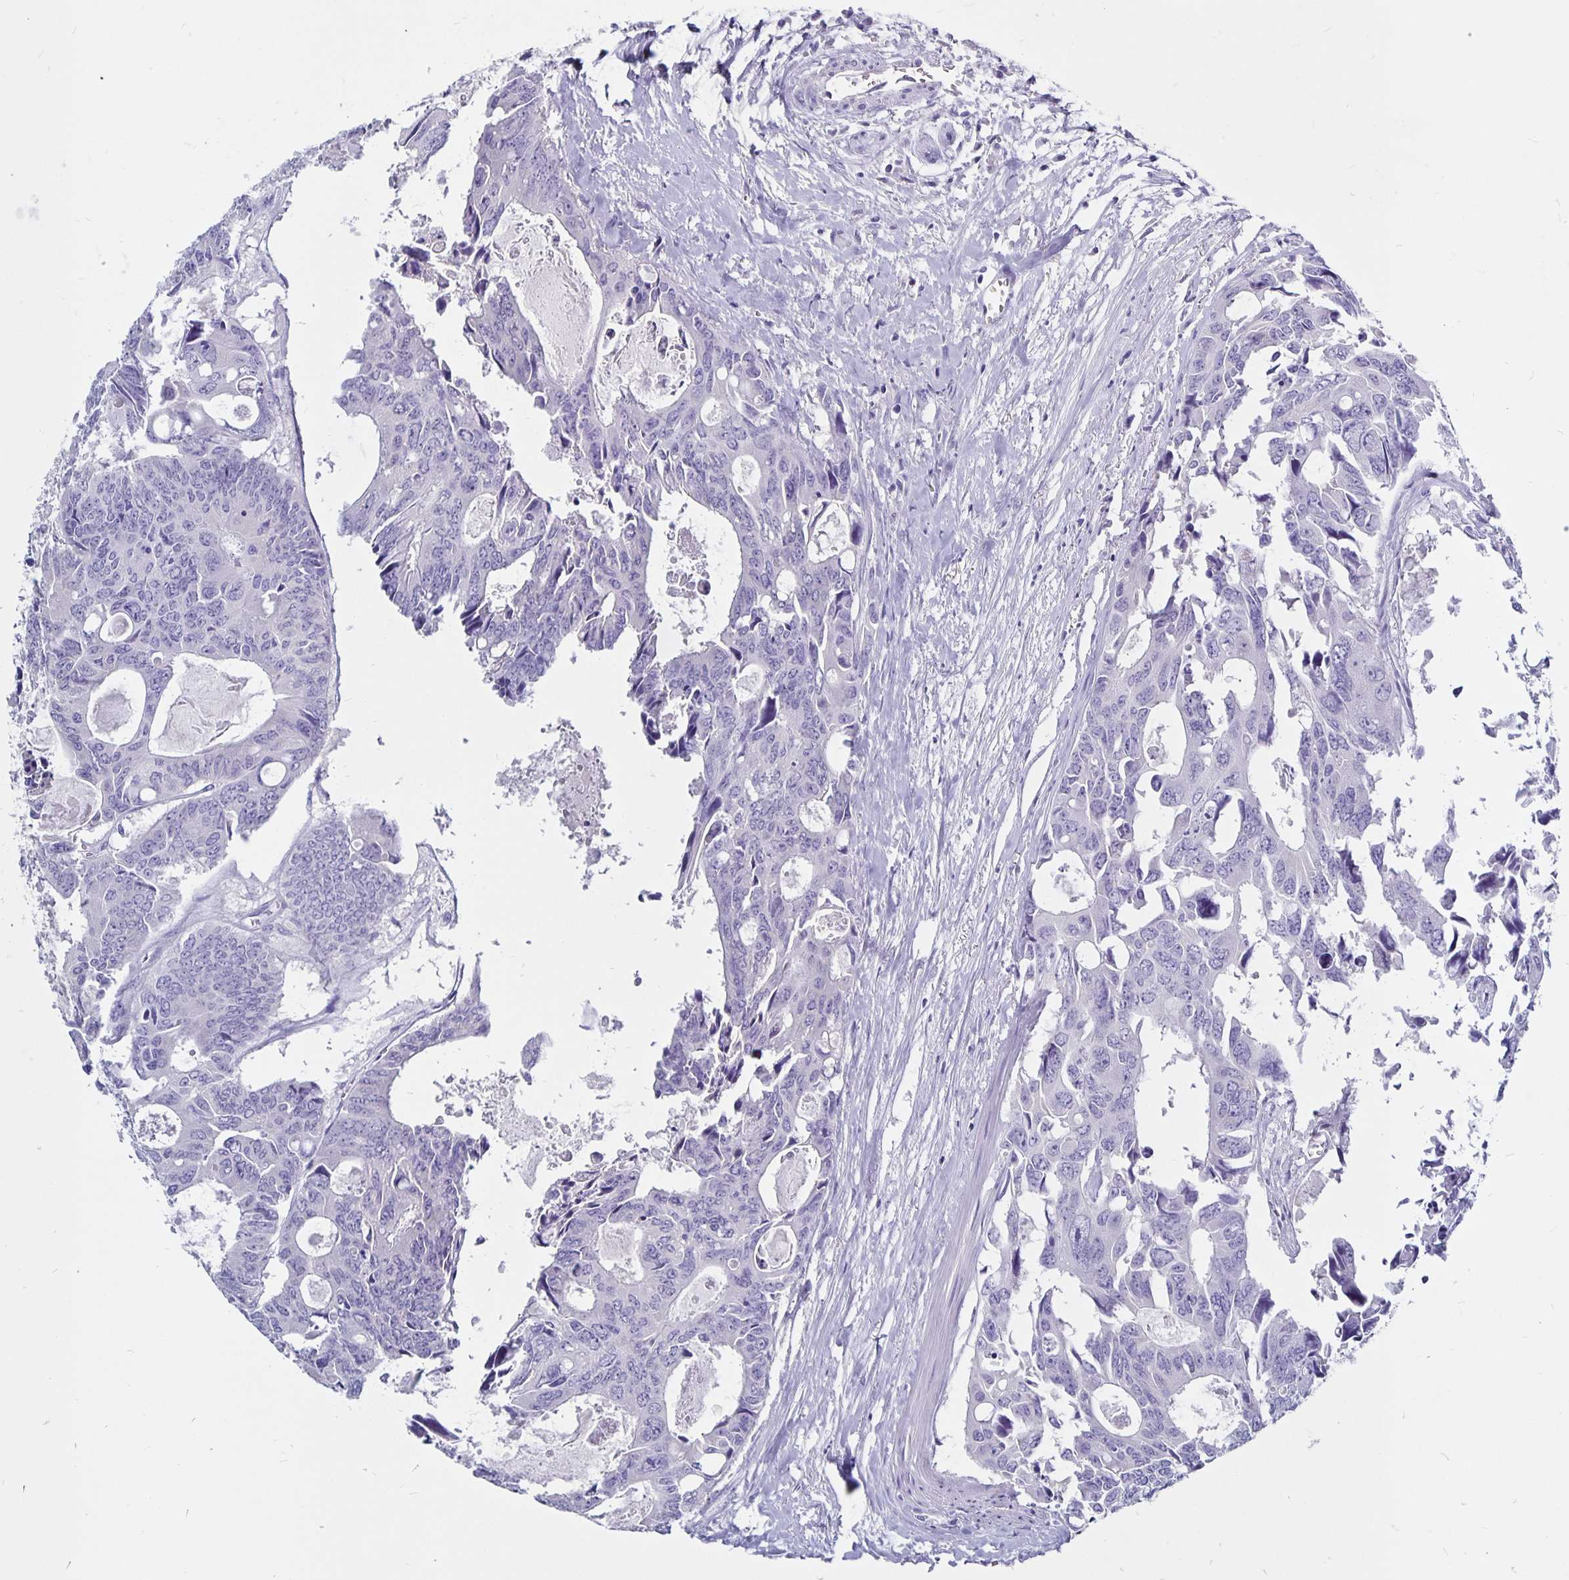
{"staining": {"intensity": "negative", "quantity": "none", "location": "none"}, "tissue": "colorectal cancer", "cell_type": "Tumor cells", "image_type": "cancer", "snomed": [{"axis": "morphology", "description": "Adenocarcinoma, NOS"}, {"axis": "topography", "description": "Rectum"}], "caption": "There is no significant expression in tumor cells of colorectal cancer (adenocarcinoma).", "gene": "ODF3B", "patient": {"sex": "male", "age": 76}}